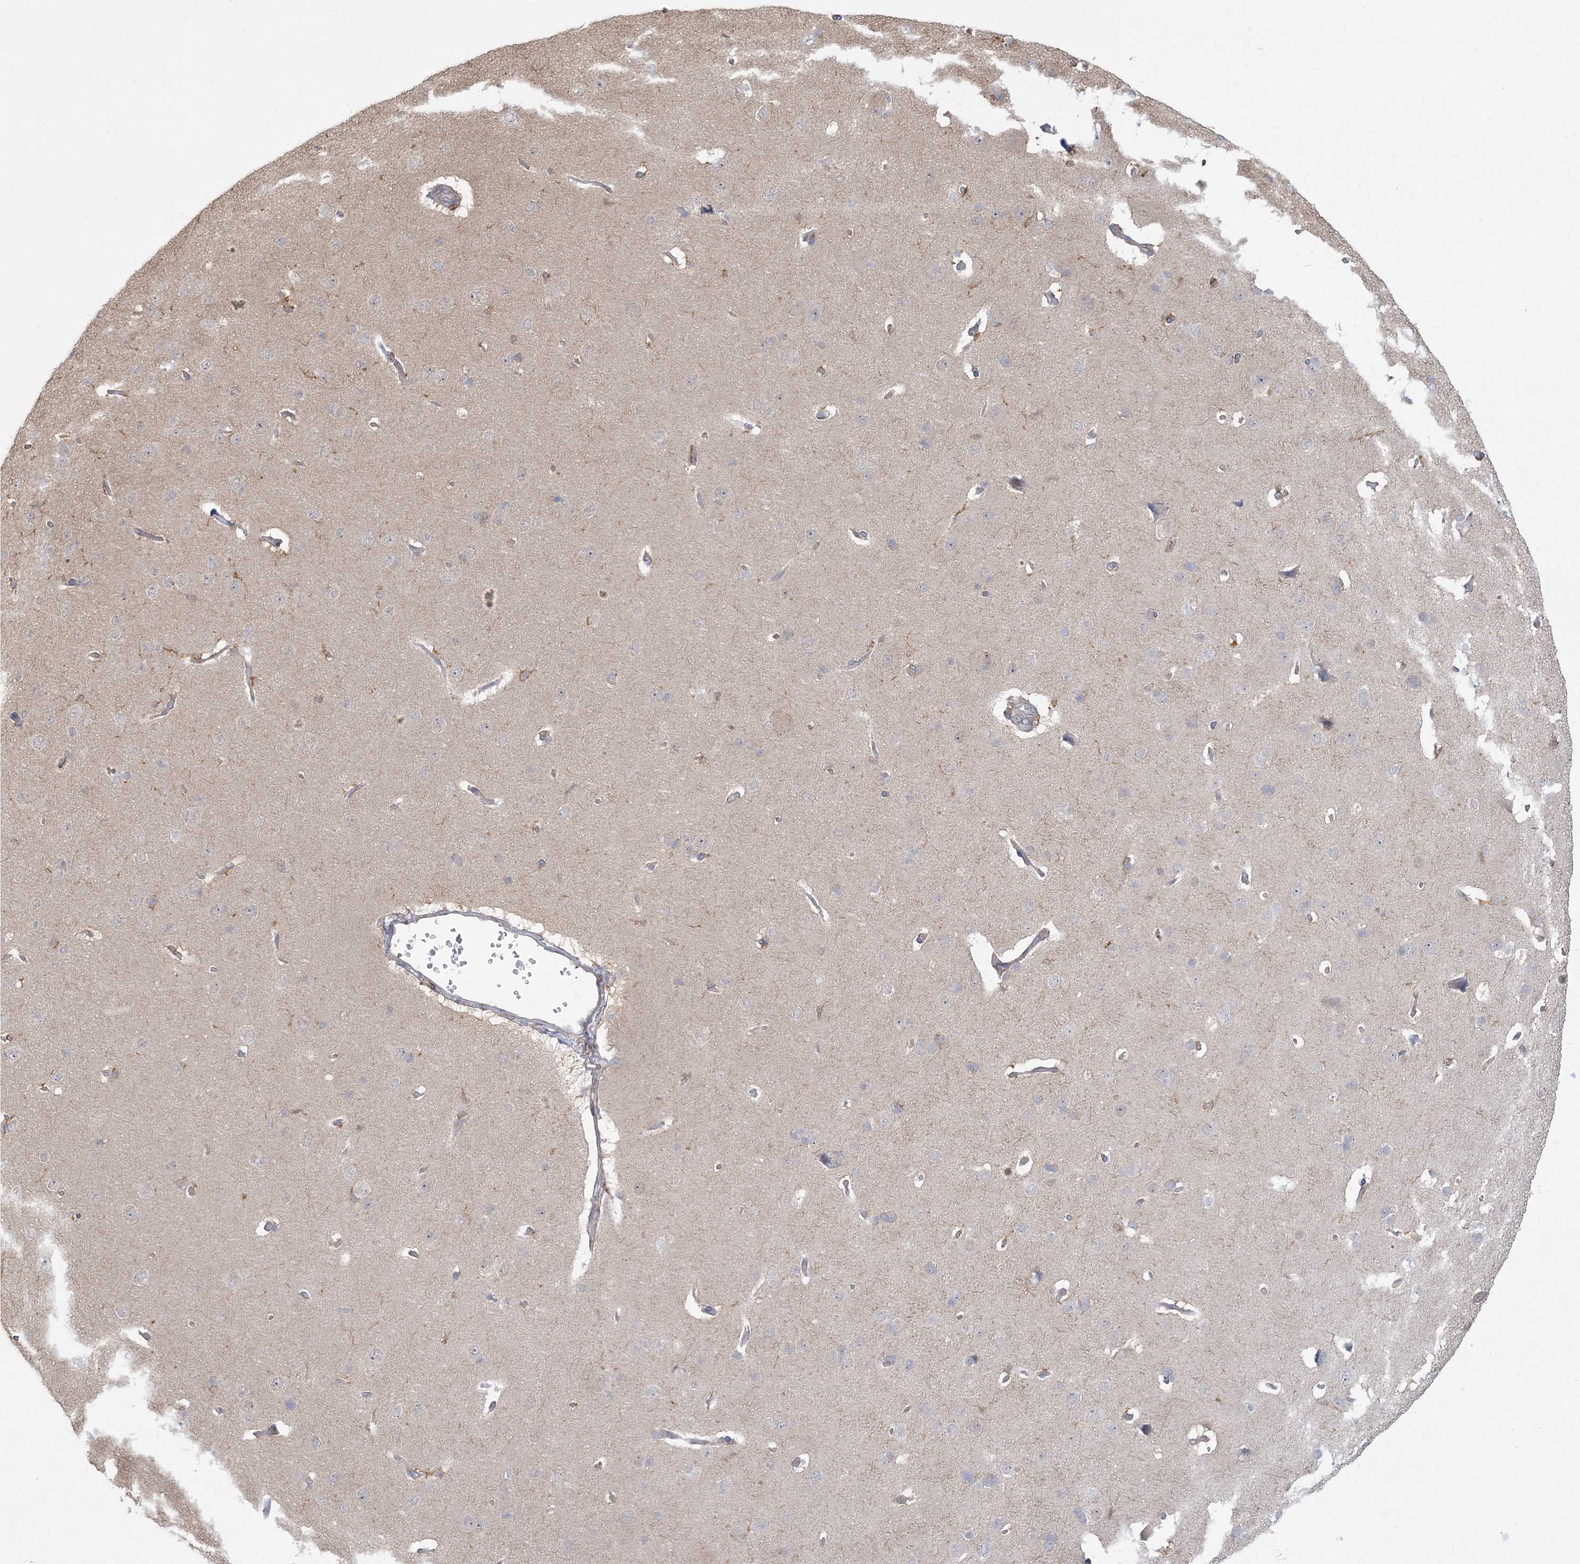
{"staining": {"intensity": "negative", "quantity": "none", "location": "none"}, "tissue": "cerebral cortex", "cell_type": "Endothelial cells", "image_type": "normal", "snomed": [{"axis": "morphology", "description": "Normal tissue, NOS"}, {"axis": "topography", "description": "Cerebral cortex"}], "caption": "High magnification brightfield microscopy of benign cerebral cortex stained with DAB (3,3'-diaminobenzidine) (brown) and counterstained with hematoxylin (blue): endothelial cells show no significant staining.", "gene": "ANKS1A", "patient": {"sex": "male", "age": 62}}